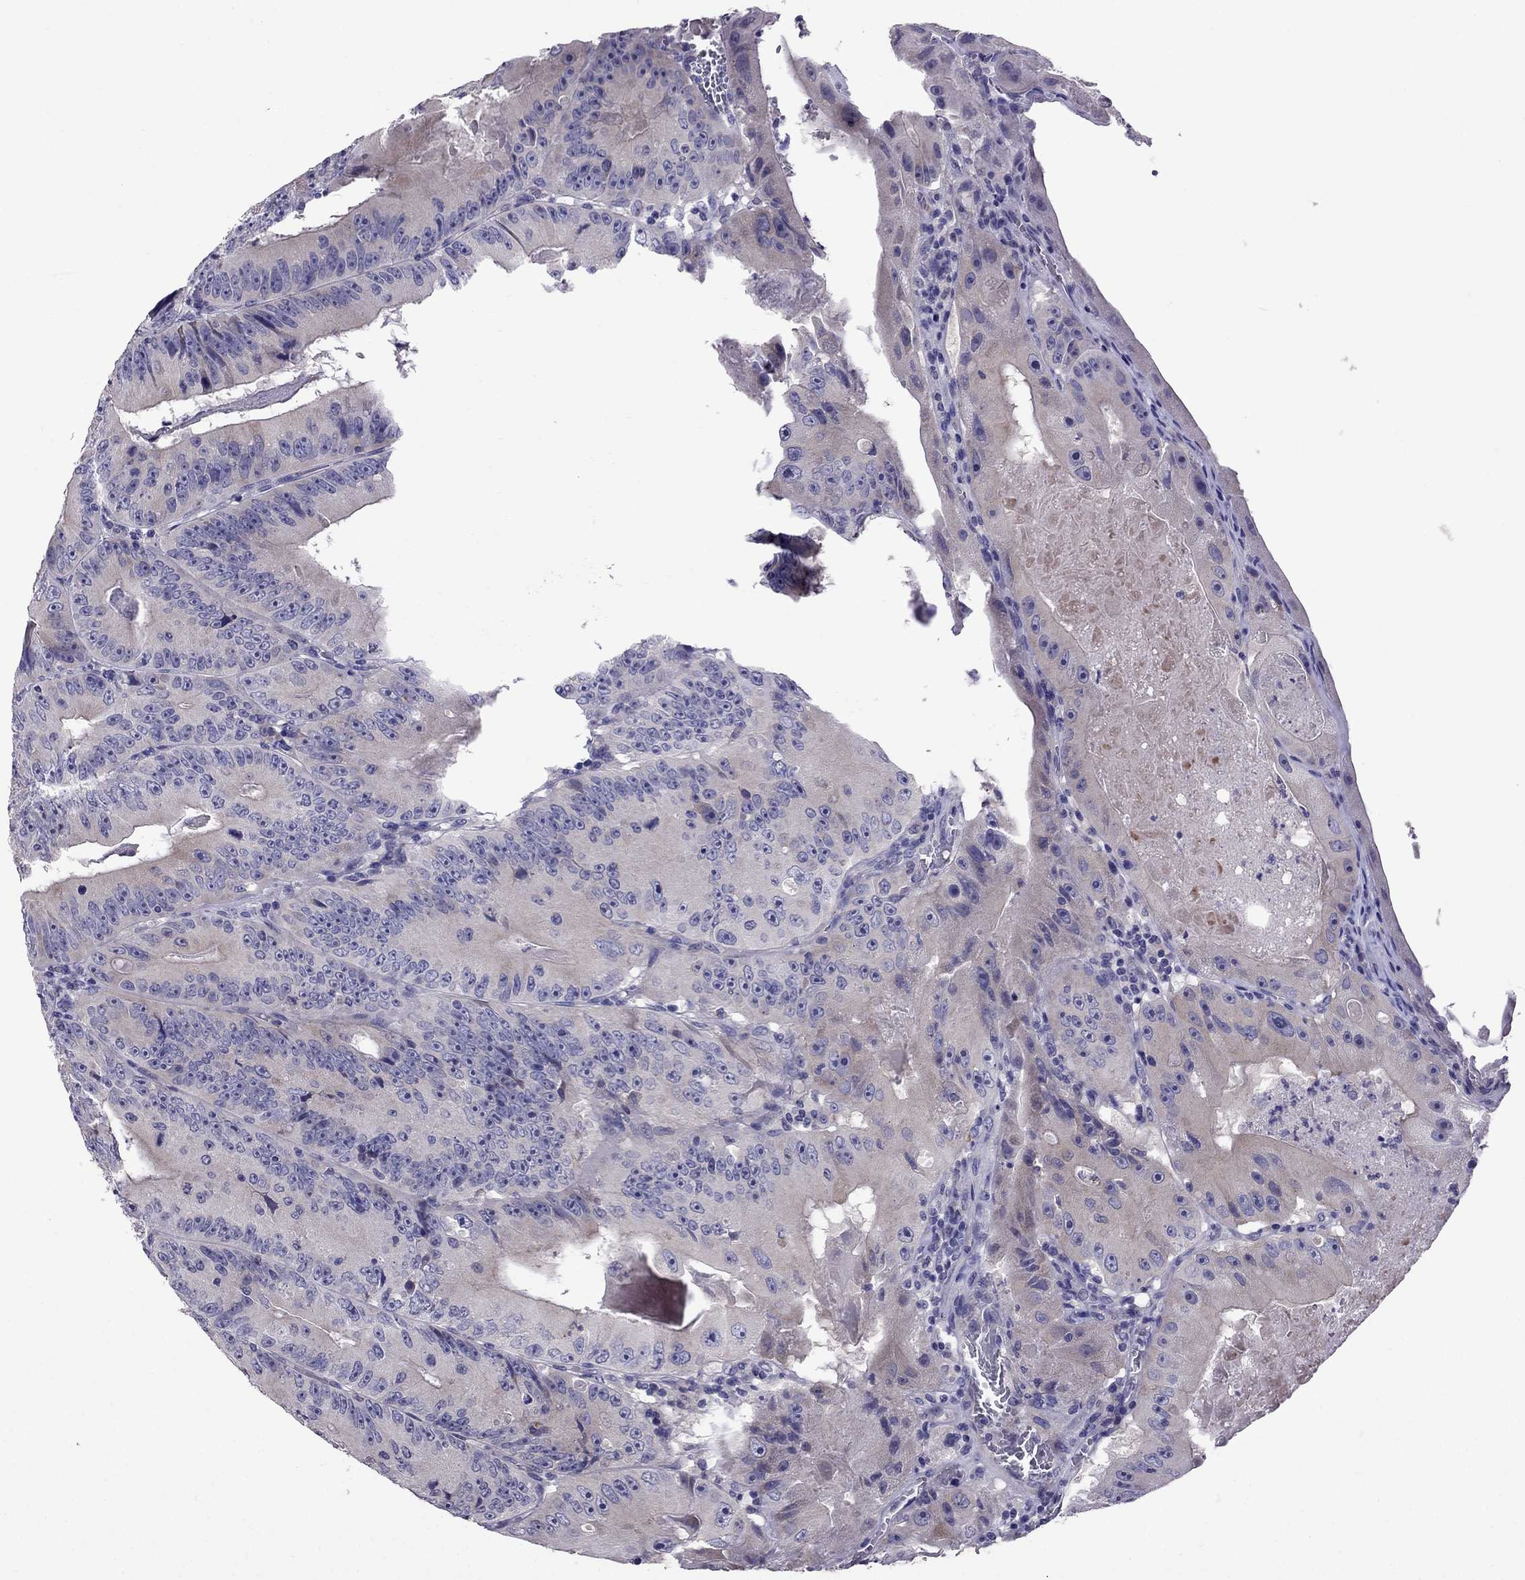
{"staining": {"intensity": "weak", "quantity": "<25%", "location": "cytoplasmic/membranous"}, "tissue": "colorectal cancer", "cell_type": "Tumor cells", "image_type": "cancer", "snomed": [{"axis": "morphology", "description": "Adenocarcinoma, NOS"}, {"axis": "topography", "description": "Colon"}], "caption": "High power microscopy image of an IHC photomicrograph of colorectal cancer (adenocarcinoma), revealing no significant positivity in tumor cells.", "gene": "OXCT2", "patient": {"sex": "female", "age": 86}}